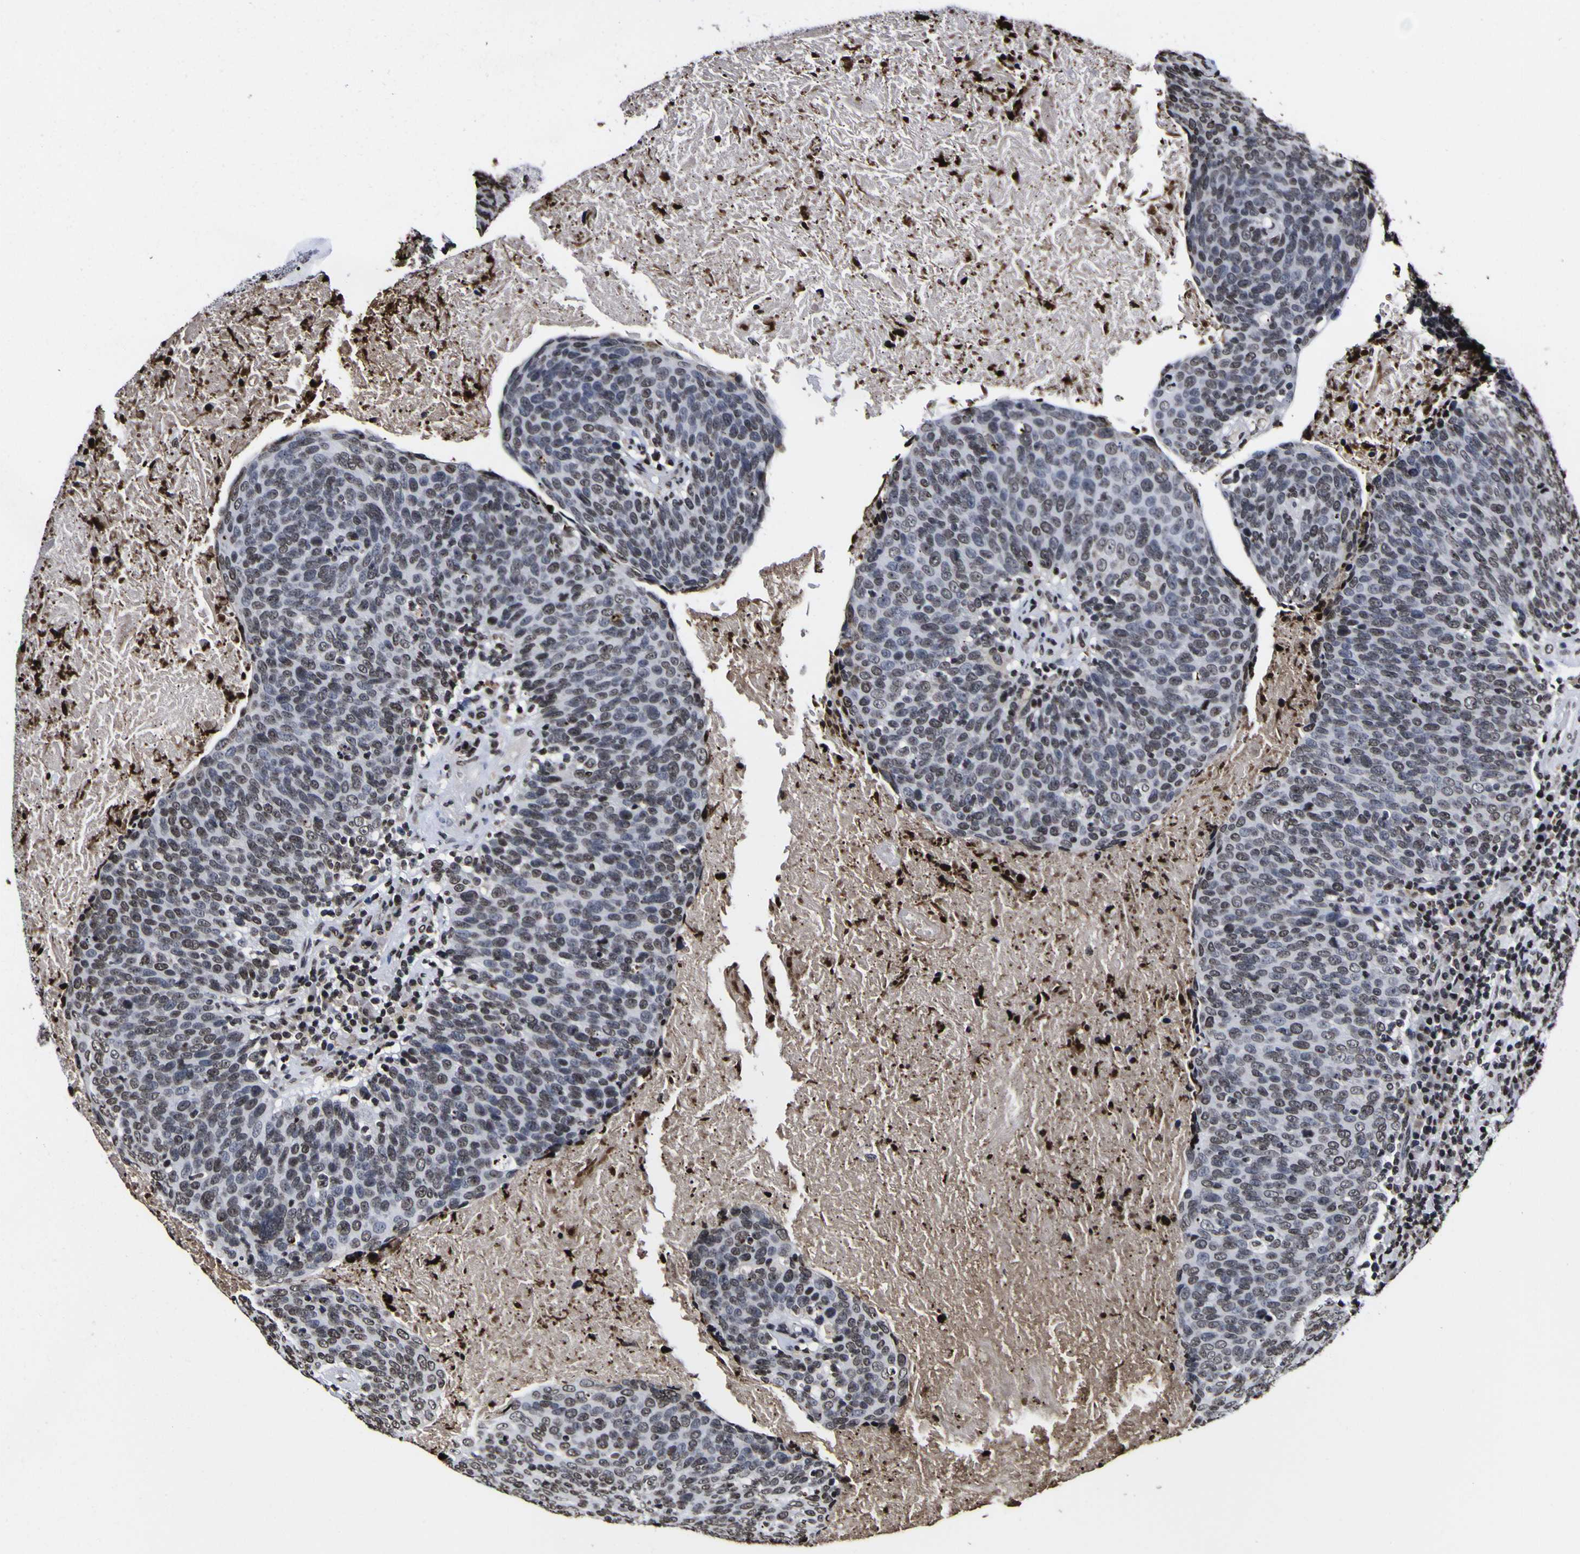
{"staining": {"intensity": "moderate", "quantity": "25%-75%", "location": "nuclear"}, "tissue": "head and neck cancer", "cell_type": "Tumor cells", "image_type": "cancer", "snomed": [{"axis": "morphology", "description": "Squamous cell carcinoma, NOS"}, {"axis": "morphology", "description": "Squamous cell carcinoma, metastatic, NOS"}, {"axis": "topography", "description": "Lymph node"}, {"axis": "topography", "description": "Head-Neck"}], "caption": "Head and neck squamous cell carcinoma stained with a brown dye reveals moderate nuclear positive staining in approximately 25%-75% of tumor cells.", "gene": "PIAS1", "patient": {"sex": "male", "age": 62}}